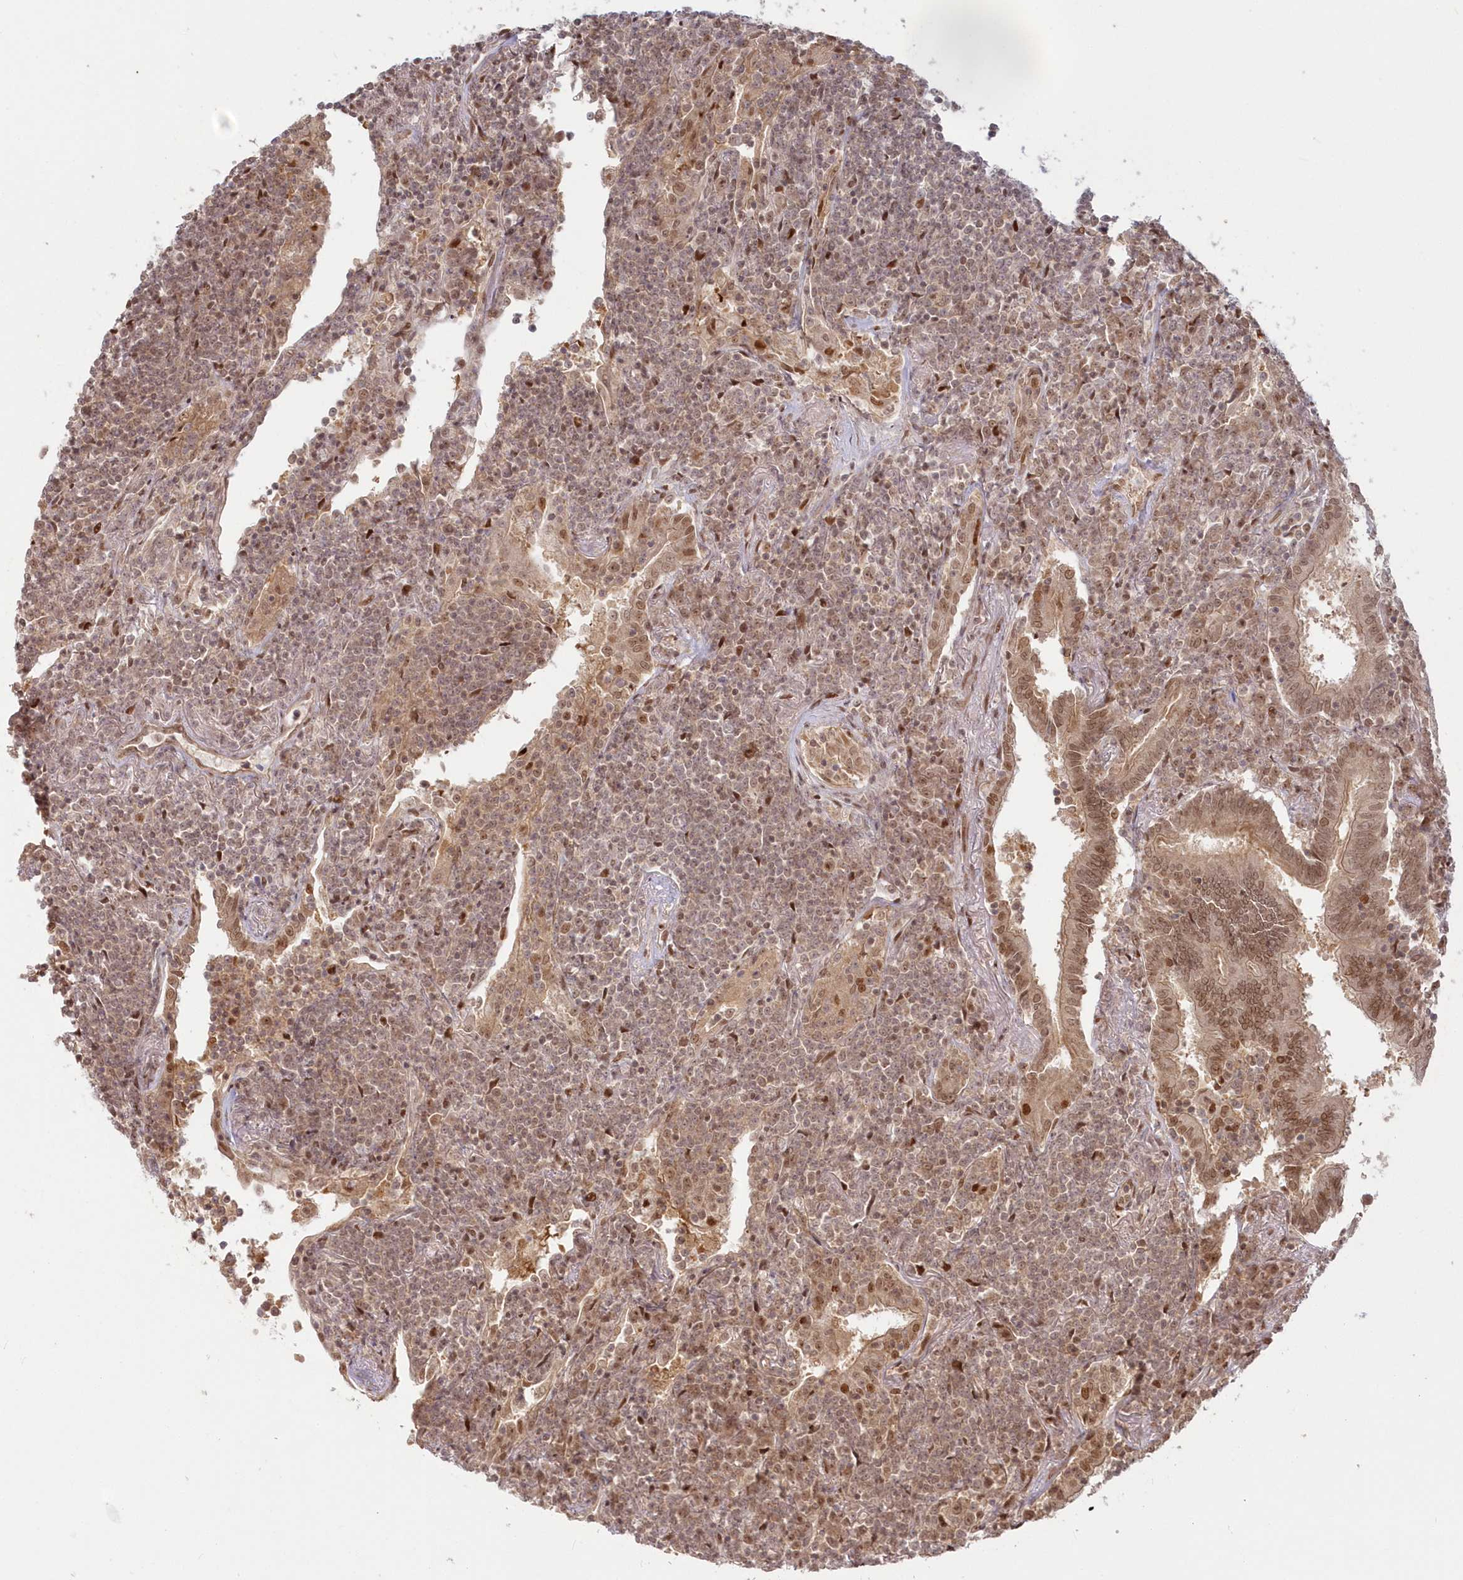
{"staining": {"intensity": "weak", "quantity": ">75%", "location": "nuclear"}, "tissue": "lymphoma", "cell_type": "Tumor cells", "image_type": "cancer", "snomed": [{"axis": "morphology", "description": "Malignant lymphoma, non-Hodgkin's type, Low grade"}, {"axis": "topography", "description": "Lung"}], "caption": "About >75% of tumor cells in low-grade malignant lymphoma, non-Hodgkin's type exhibit weak nuclear protein expression as visualized by brown immunohistochemical staining.", "gene": "TOGARAM2", "patient": {"sex": "female", "age": 71}}